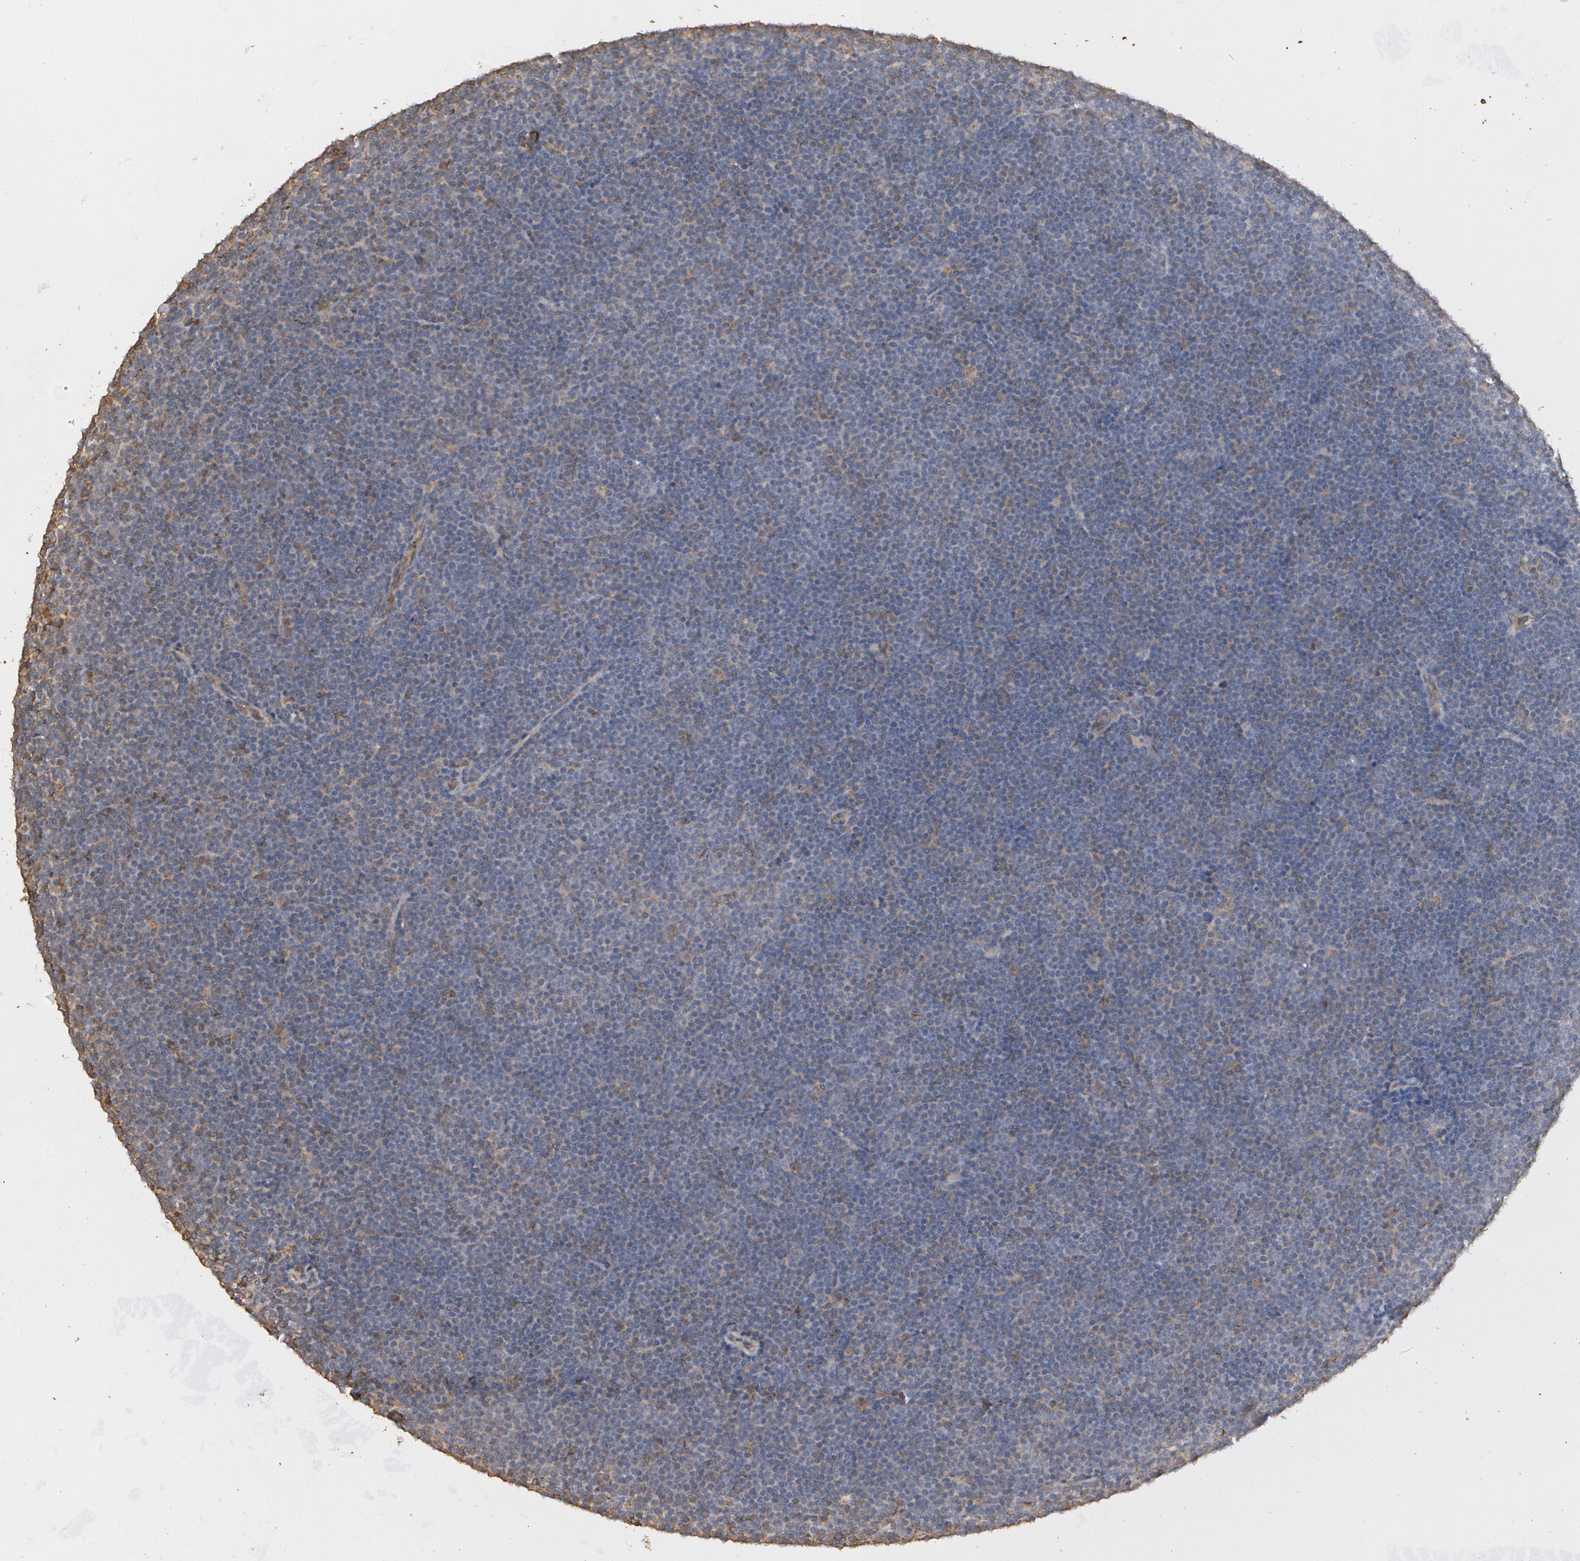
{"staining": {"intensity": "negative", "quantity": "none", "location": "none"}, "tissue": "lymphoma", "cell_type": "Tumor cells", "image_type": "cancer", "snomed": [{"axis": "morphology", "description": "Malignant lymphoma, non-Hodgkin's type, Low grade"}, {"axis": "topography", "description": "Lymph node"}], "caption": "A high-resolution micrograph shows immunohistochemistry staining of lymphoma, which demonstrates no significant expression in tumor cells.", "gene": "PON1", "patient": {"sex": "female", "age": 73}}